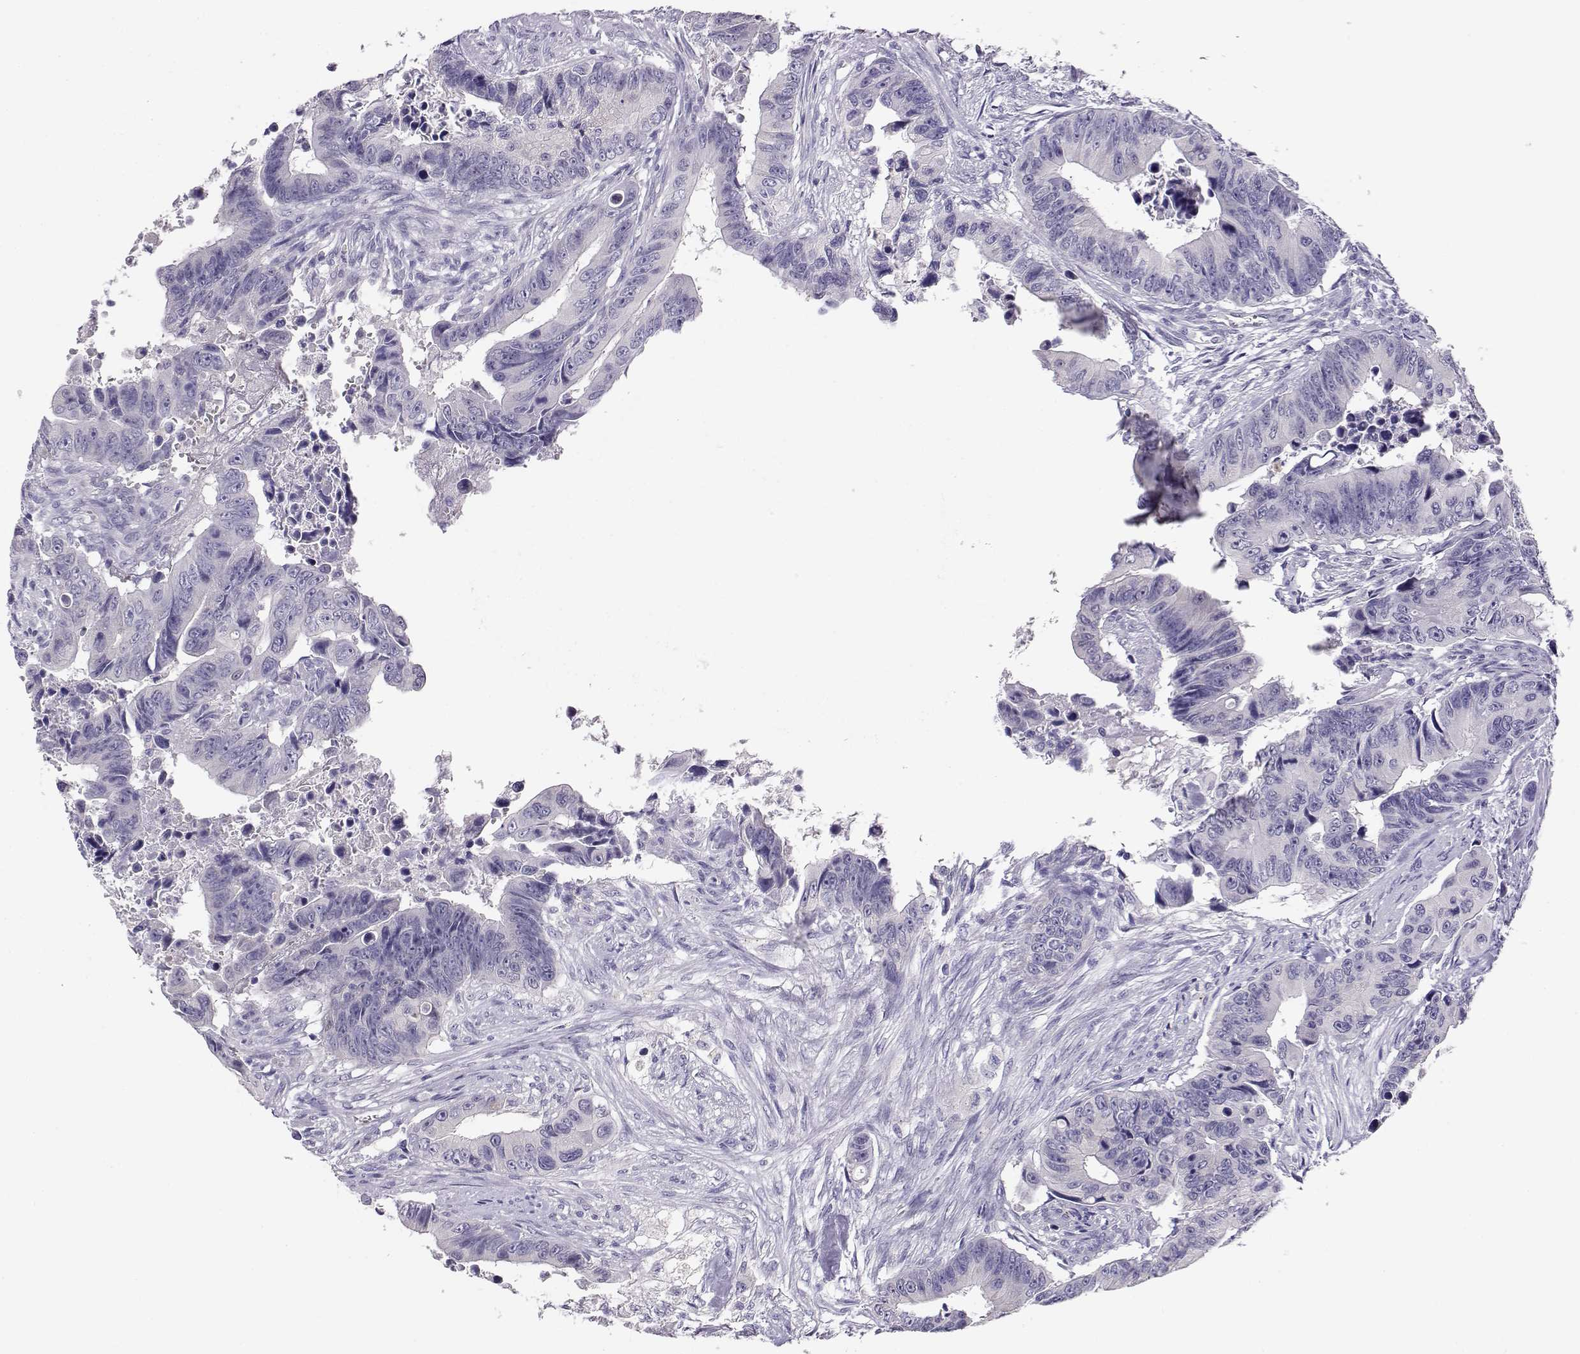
{"staining": {"intensity": "negative", "quantity": "none", "location": "none"}, "tissue": "colorectal cancer", "cell_type": "Tumor cells", "image_type": "cancer", "snomed": [{"axis": "morphology", "description": "Adenocarcinoma, NOS"}, {"axis": "topography", "description": "Colon"}], "caption": "Immunohistochemistry (IHC) of colorectal cancer (adenocarcinoma) shows no staining in tumor cells.", "gene": "ENDOU", "patient": {"sex": "female", "age": 87}}